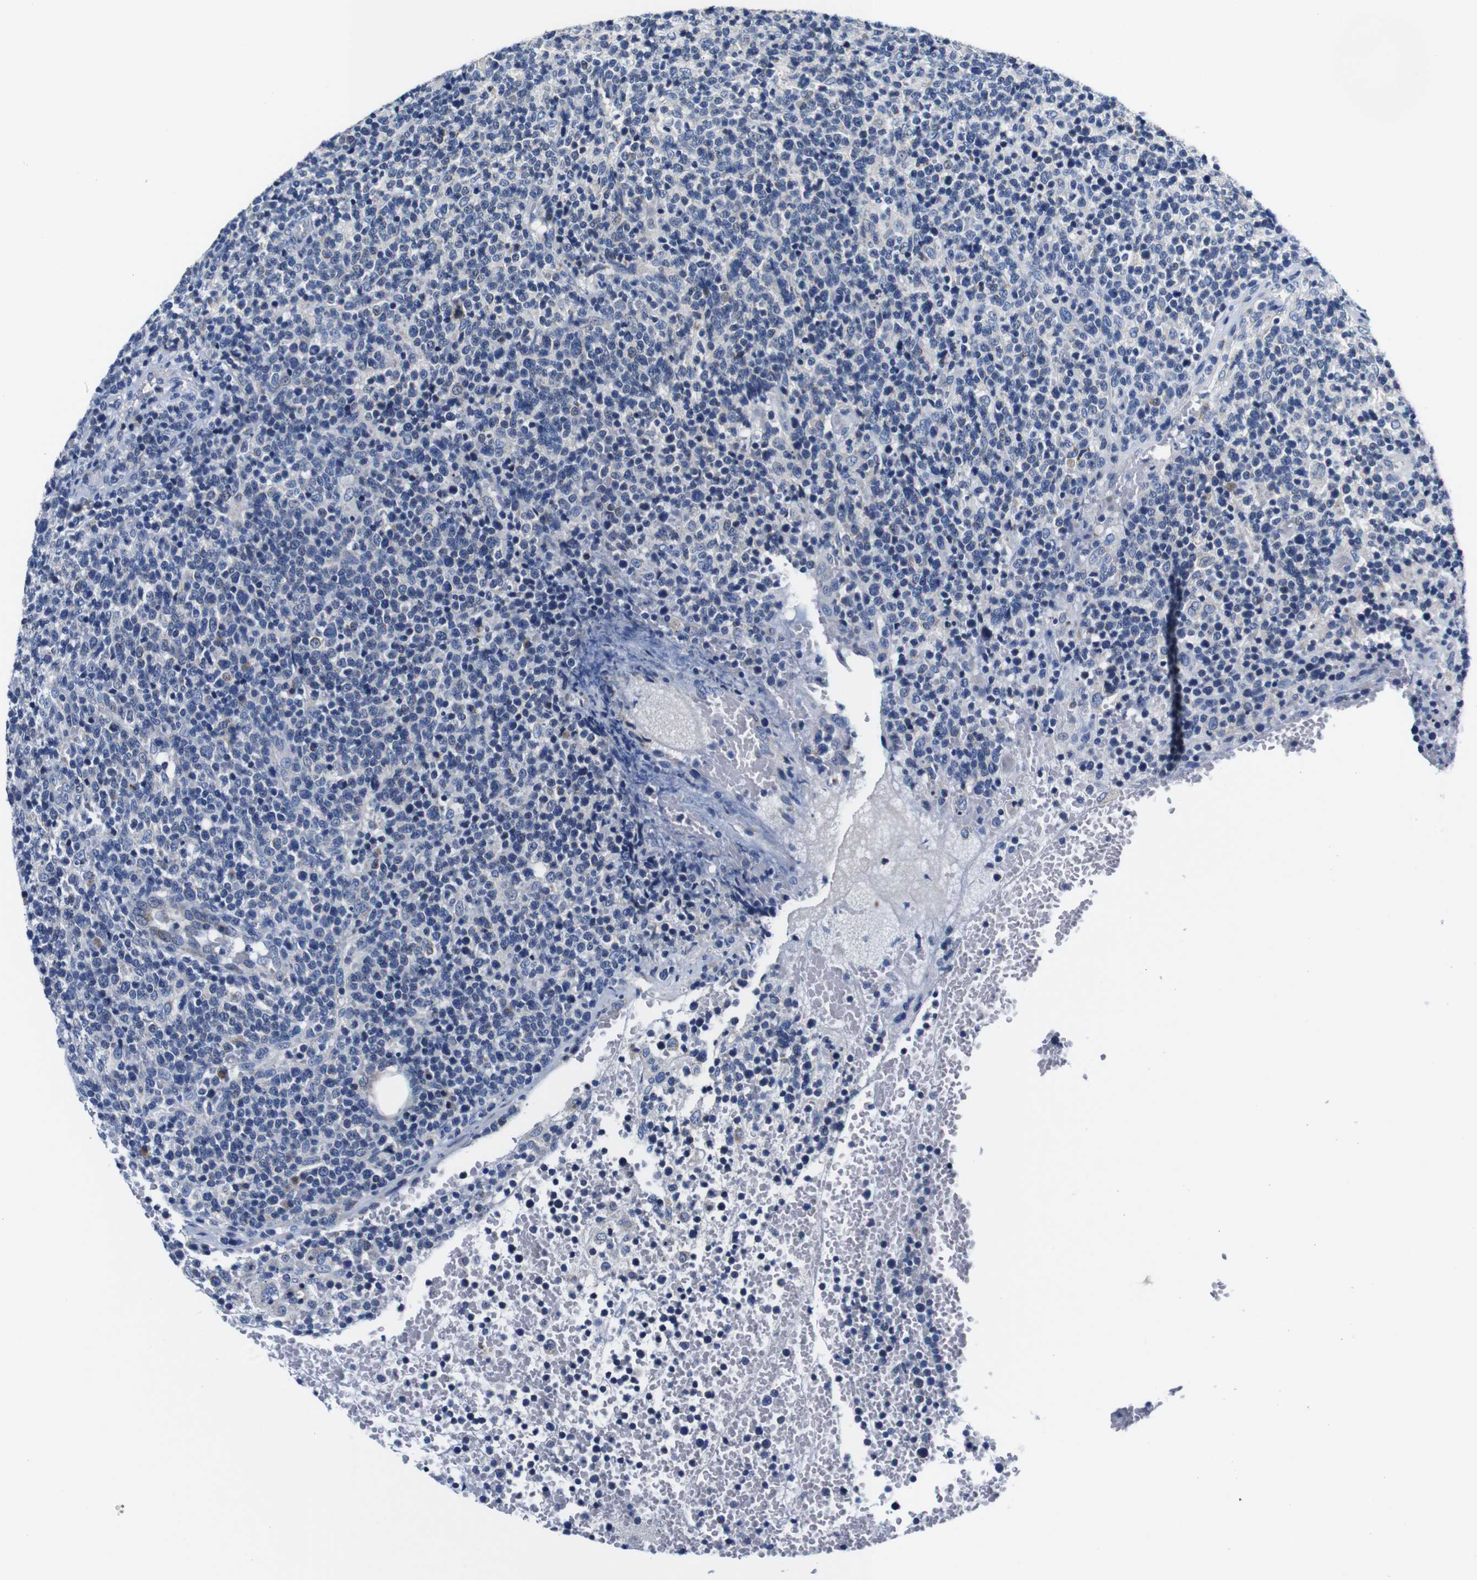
{"staining": {"intensity": "negative", "quantity": "none", "location": "none"}, "tissue": "lymphoma", "cell_type": "Tumor cells", "image_type": "cancer", "snomed": [{"axis": "morphology", "description": "Malignant lymphoma, non-Hodgkin's type, High grade"}, {"axis": "topography", "description": "Lymph node"}], "caption": "Human malignant lymphoma, non-Hodgkin's type (high-grade) stained for a protein using IHC displays no staining in tumor cells.", "gene": "SNX19", "patient": {"sex": "male", "age": 61}}